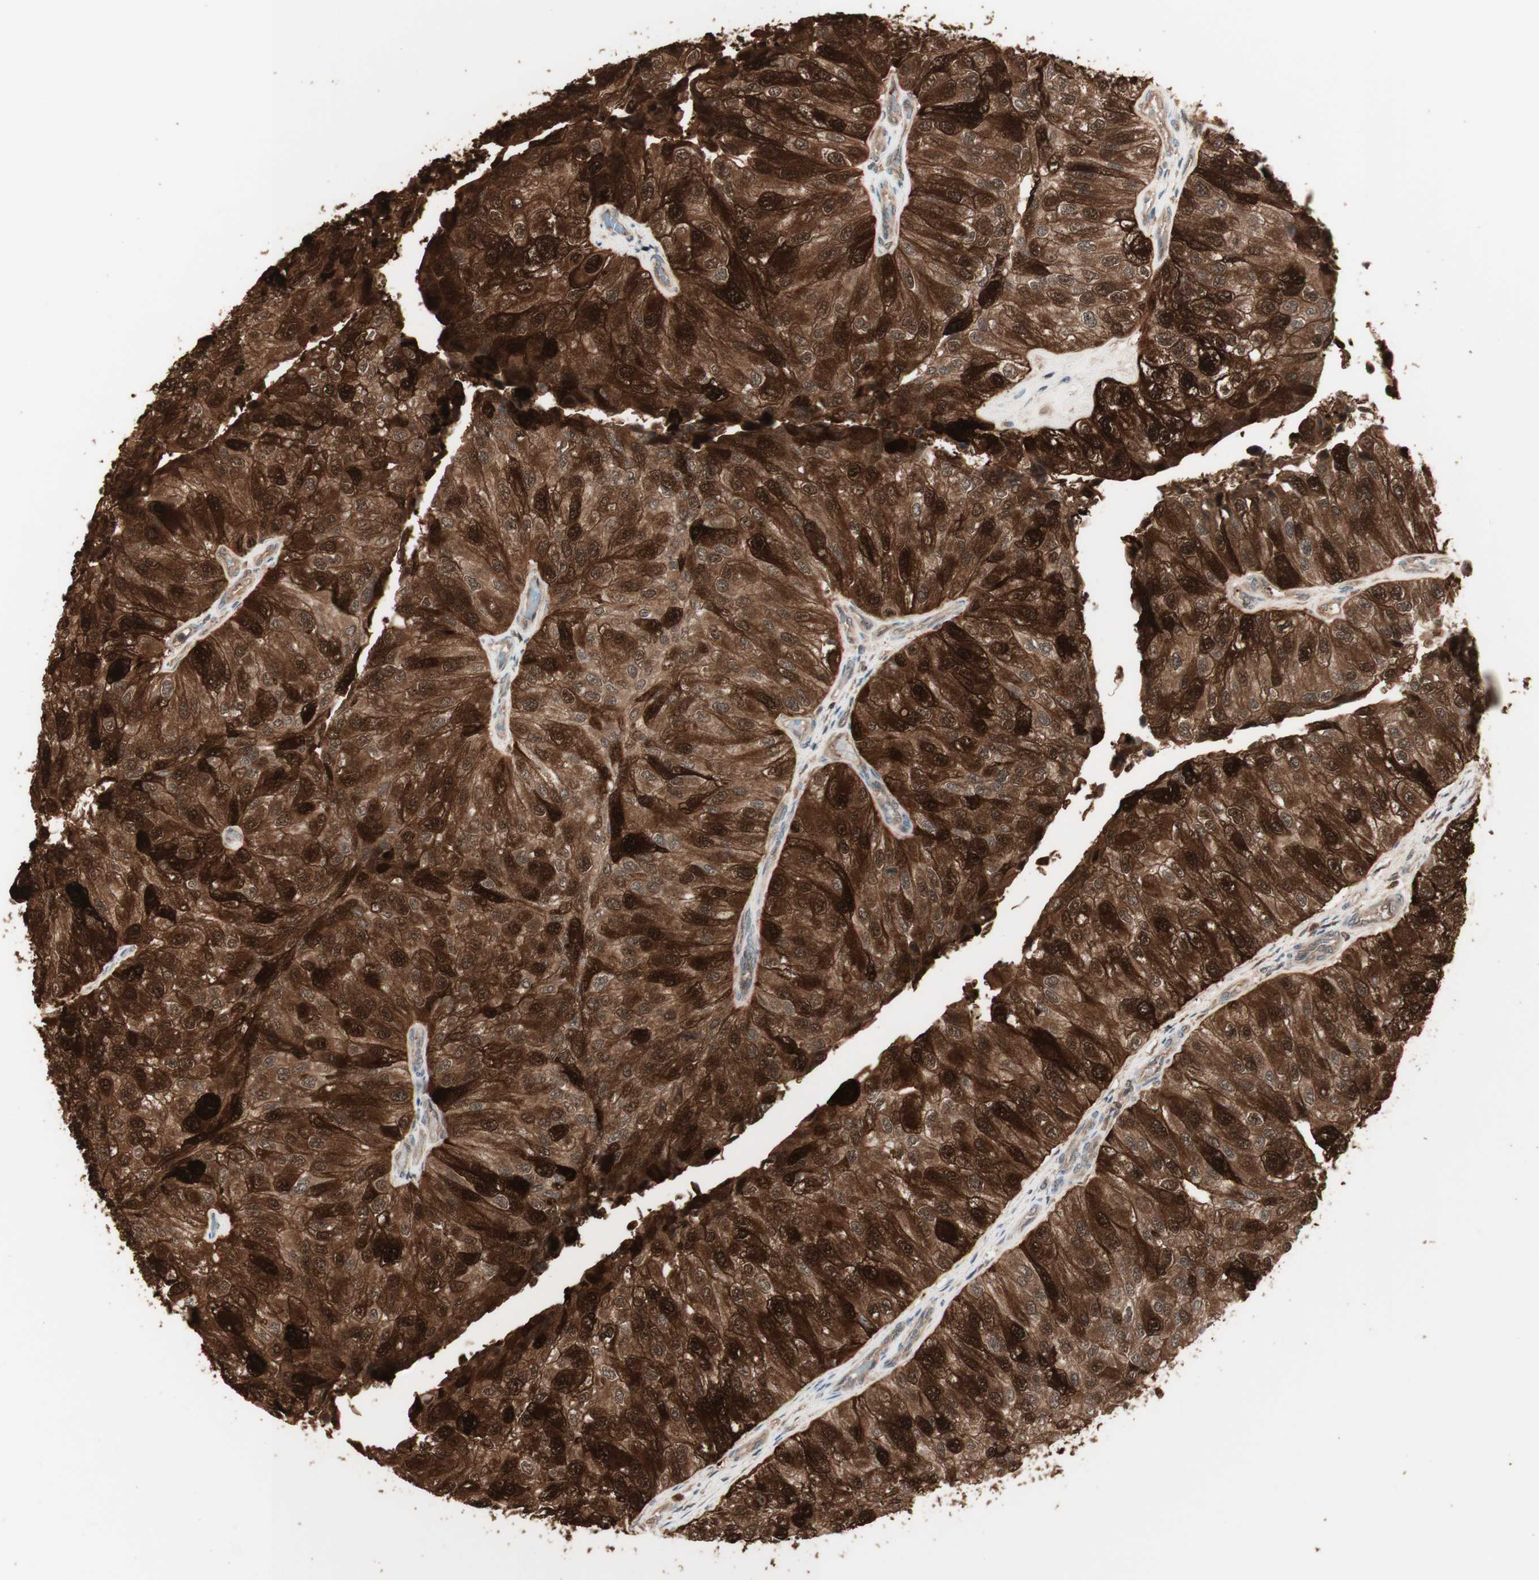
{"staining": {"intensity": "strong", "quantity": ">75%", "location": "cytoplasmic/membranous,nuclear"}, "tissue": "urothelial cancer", "cell_type": "Tumor cells", "image_type": "cancer", "snomed": [{"axis": "morphology", "description": "Urothelial carcinoma, High grade"}, {"axis": "topography", "description": "Kidney"}, {"axis": "topography", "description": "Urinary bladder"}], "caption": "IHC micrograph of neoplastic tissue: human urothelial cancer stained using IHC displays high levels of strong protein expression localized specifically in the cytoplasmic/membranous and nuclear of tumor cells, appearing as a cytoplasmic/membranous and nuclear brown color.", "gene": "YWHAB", "patient": {"sex": "male", "age": 77}}